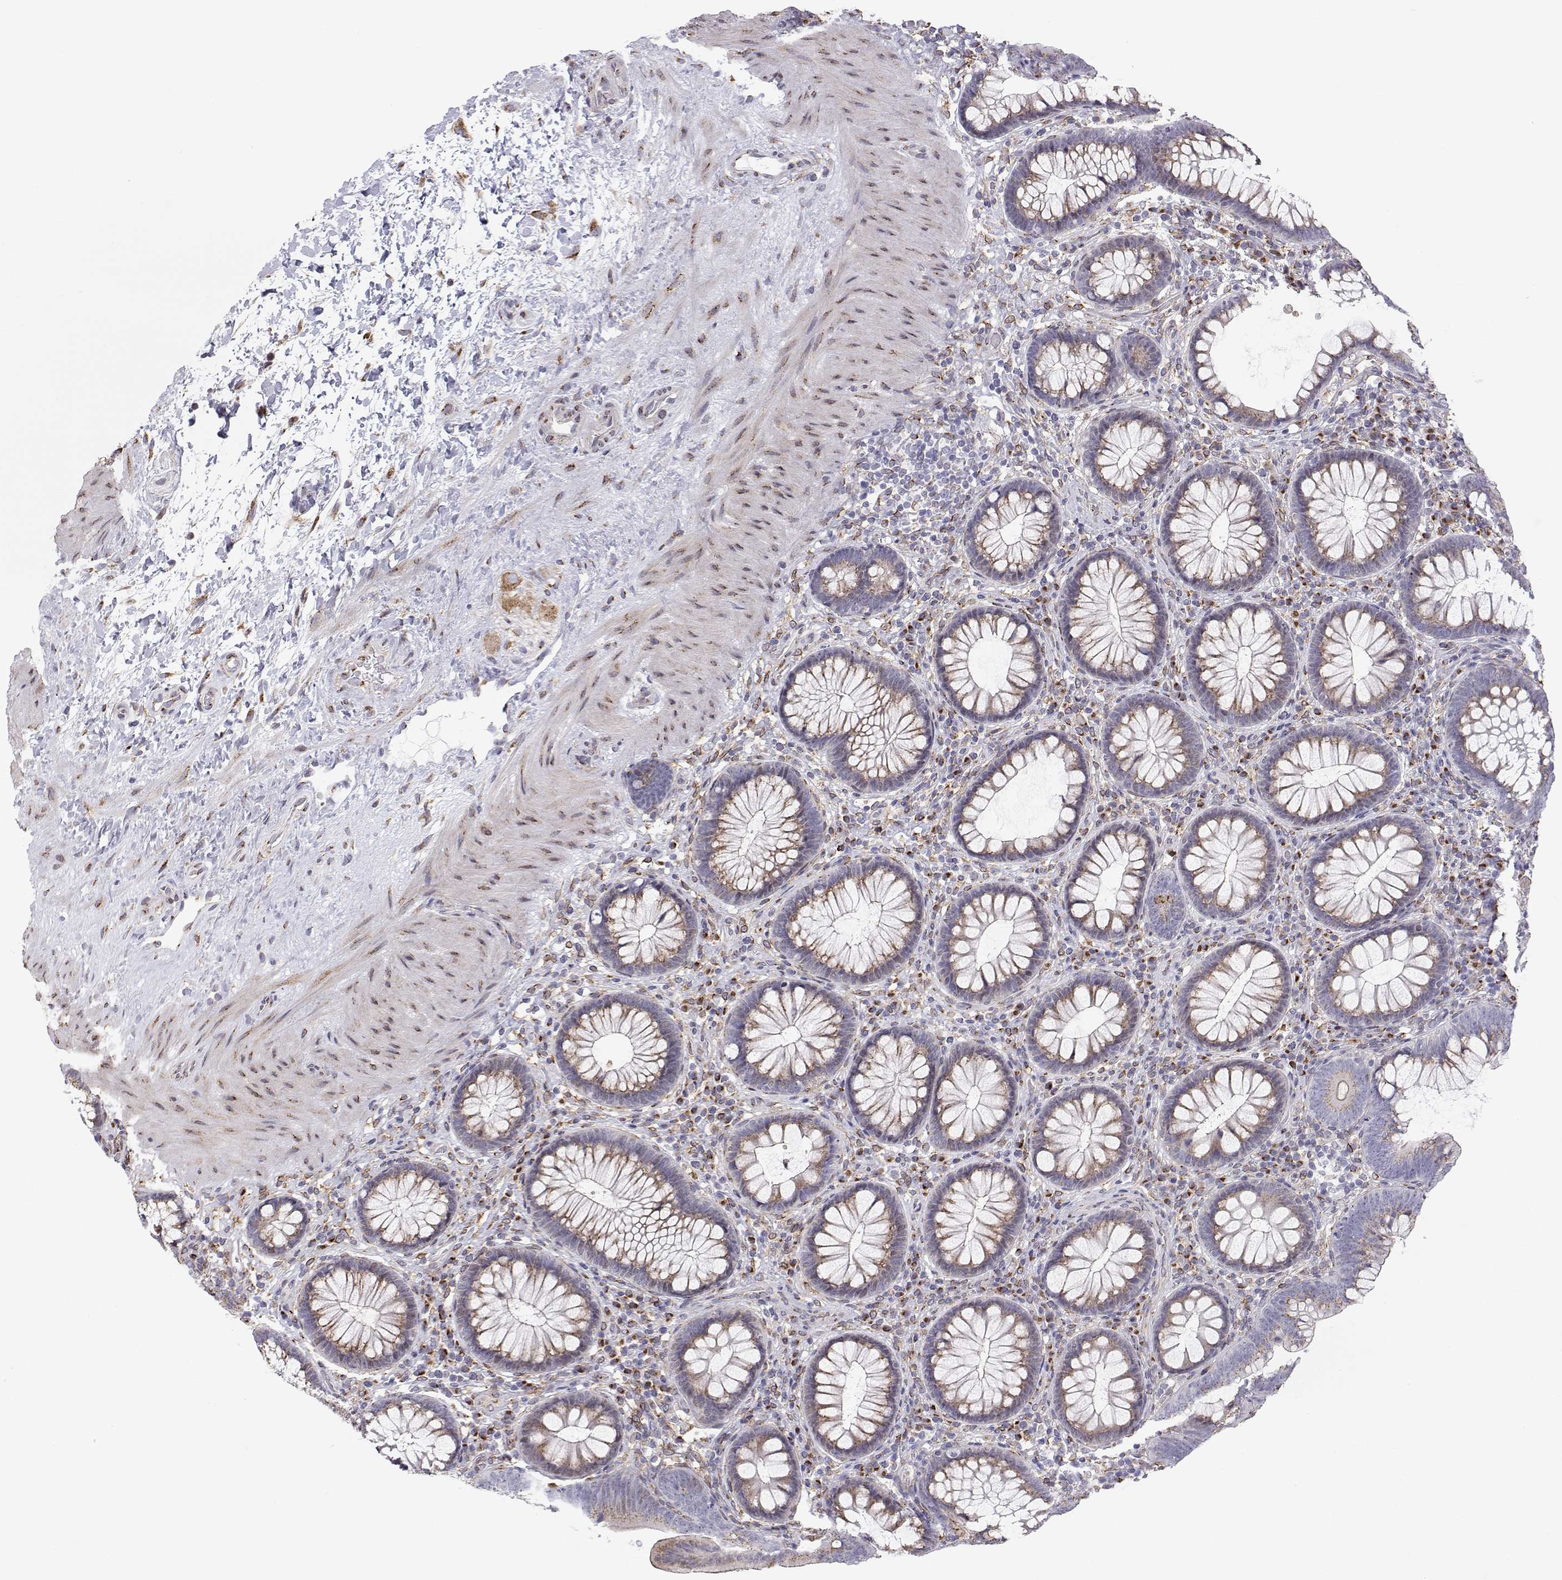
{"staining": {"intensity": "negative", "quantity": "none", "location": "none"}, "tissue": "colon", "cell_type": "Endothelial cells", "image_type": "normal", "snomed": [{"axis": "morphology", "description": "Normal tissue, NOS"}, {"axis": "morphology", "description": "Adenoma, NOS"}, {"axis": "topography", "description": "Soft tissue"}, {"axis": "topography", "description": "Colon"}], "caption": "An IHC histopathology image of normal colon is shown. There is no staining in endothelial cells of colon. The staining is performed using DAB (3,3'-diaminobenzidine) brown chromogen with nuclei counter-stained in using hematoxylin.", "gene": "STARD13", "patient": {"sex": "male", "age": 47}}